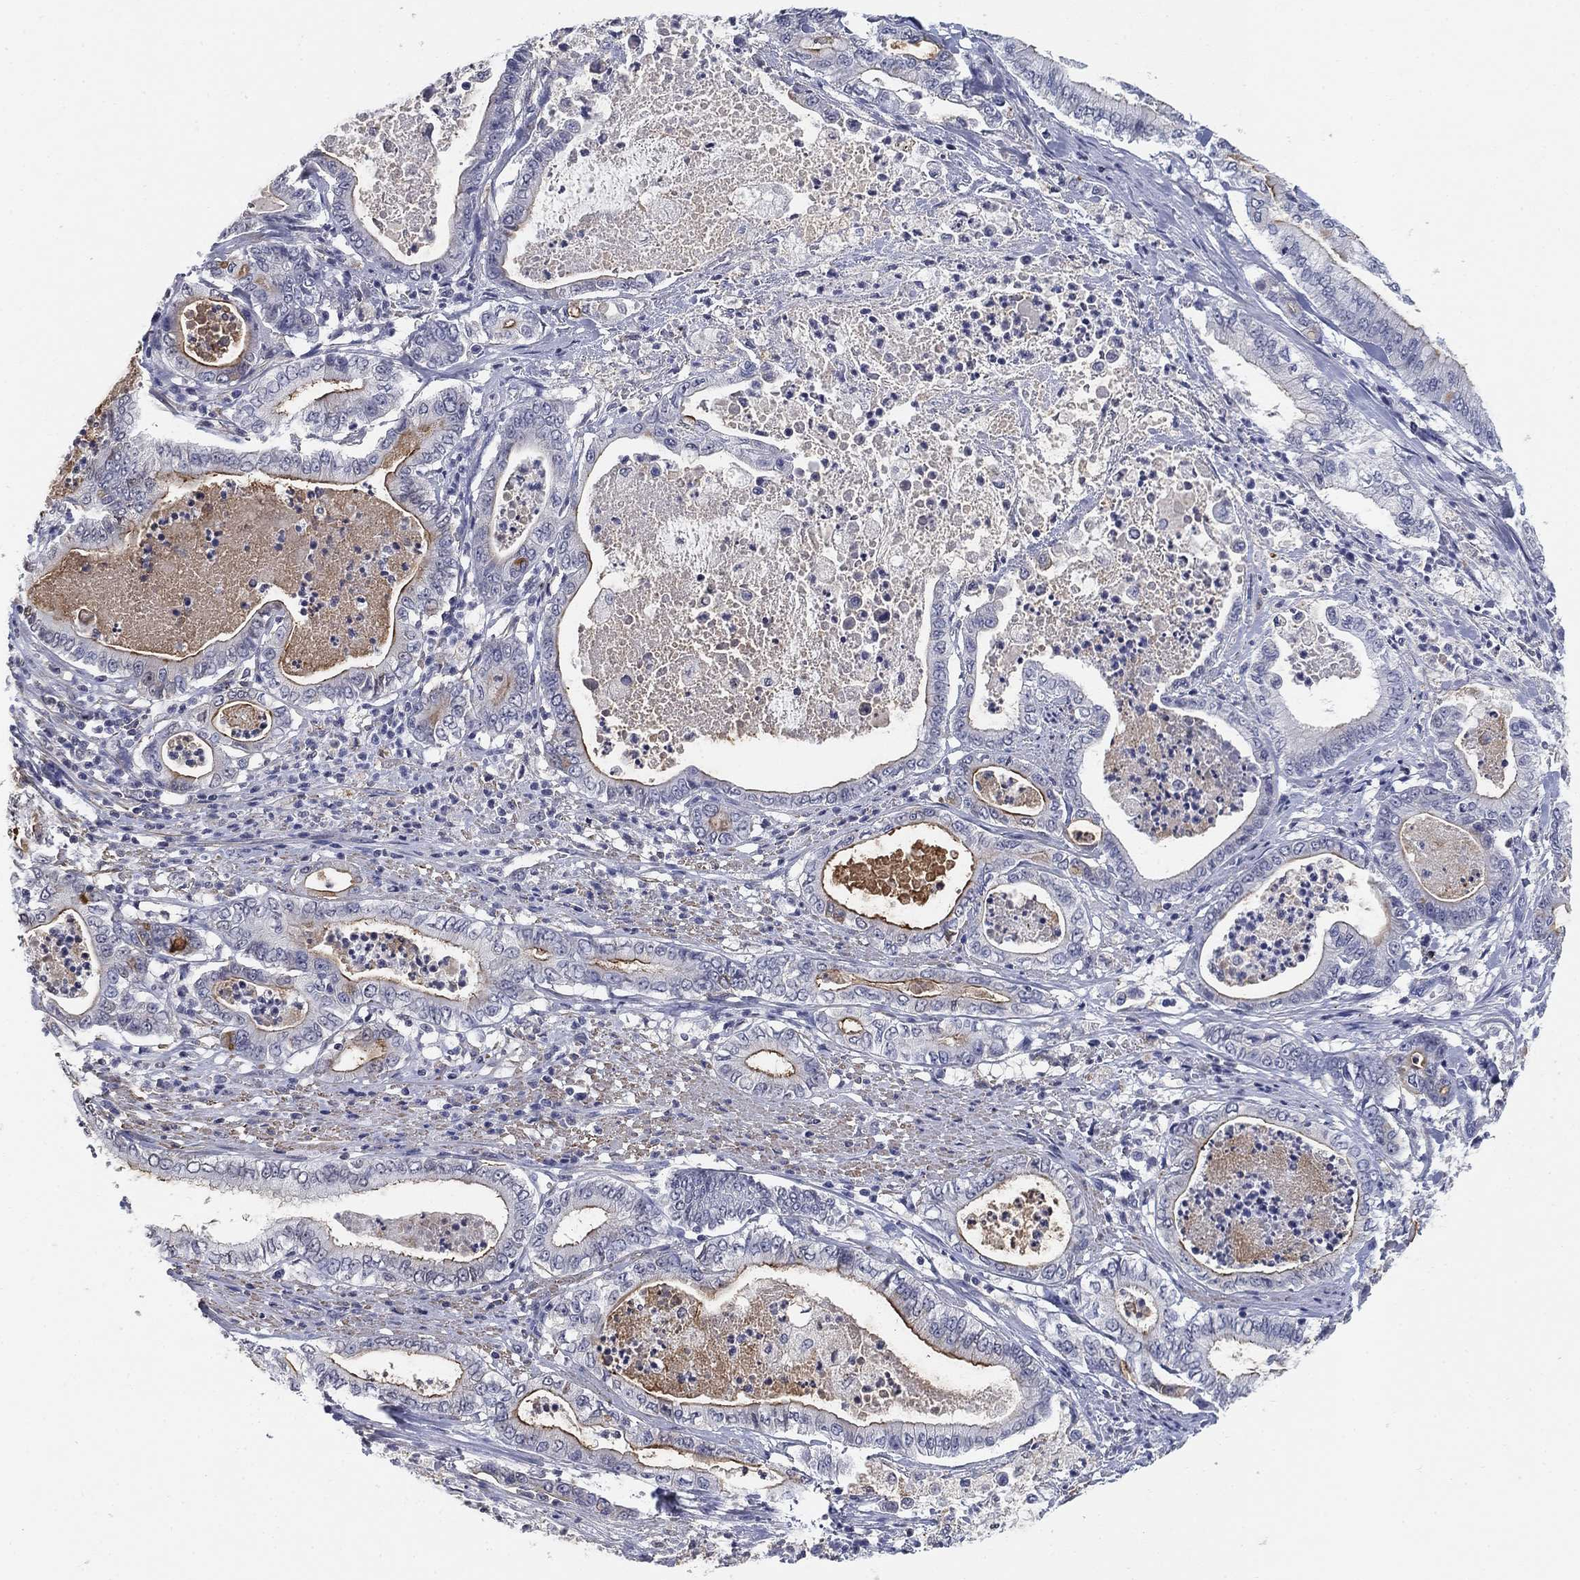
{"staining": {"intensity": "strong", "quantity": "<25%", "location": "cytoplasmic/membranous"}, "tissue": "pancreatic cancer", "cell_type": "Tumor cells", "image_type": "cancer", "snomed": [{"axis": "morphology", "description": "Adenocarcinoma, NOS"}, {"axis": "topography", "description": "Pancreas"}], "caption": "Pancreatic cancer (adenocarcinoma) stained with DAB immunohistochemistry demonstrates medium levels of strong cytoplasmic/membranous staining in about <25% of tumor cells.", "gene": "OTUB2", "patient": {"sex": "male", "age": 71}}